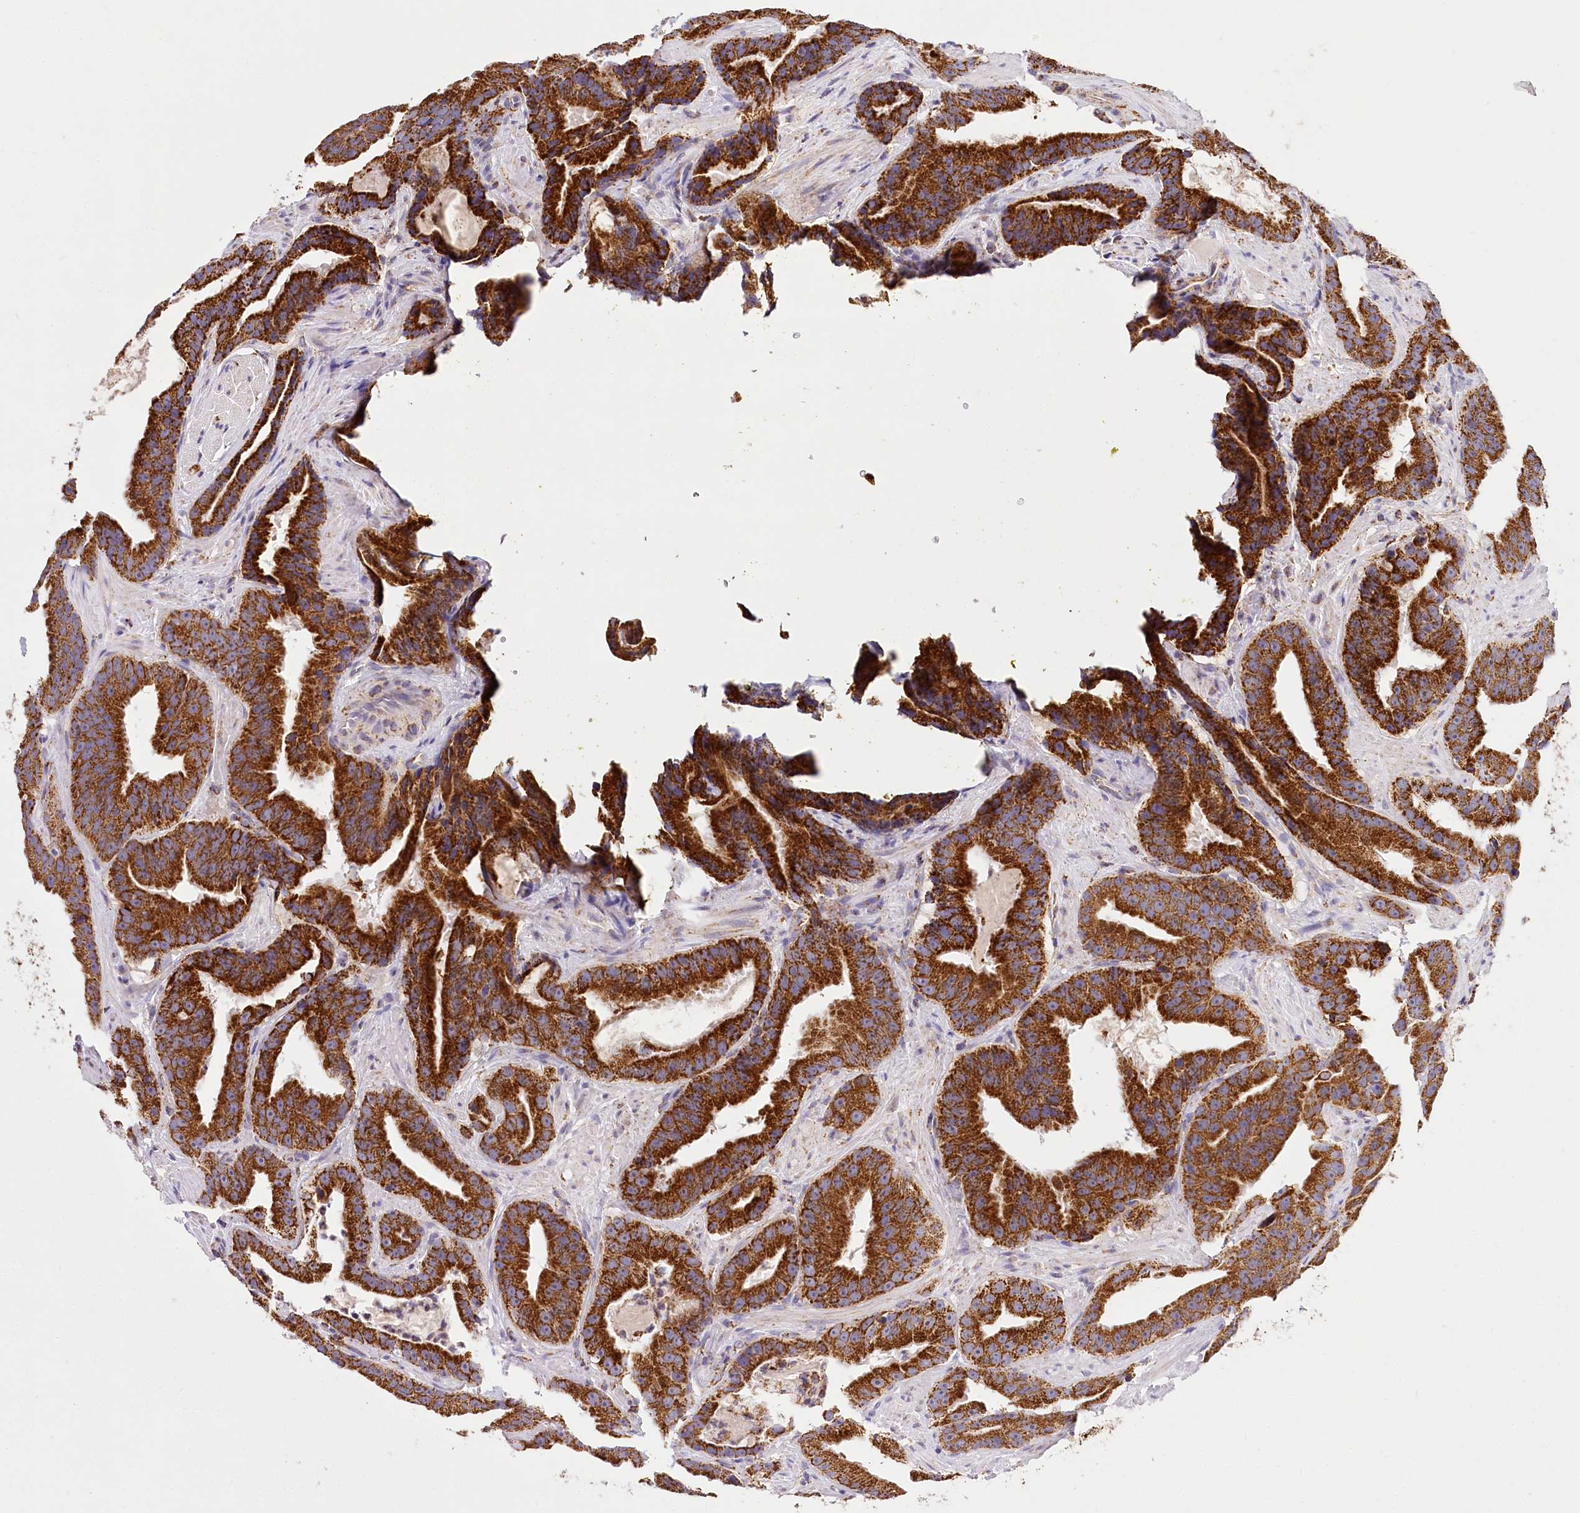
{"staining": {"intensity": "strong", "quantity": ">75%", "location": "cytoplasmic/membranous"}, "tissue": "prostate cancer", "cell_type": "Tumor cells", "image_type": "cancer", "snomed": [{"axis": "morphology", "description": "Adenocarcinoma, Low grade"}, {"axis": "topography", "description": "Prostate"}], "caption": "Prostate cancer tissue reveals strong cytoplasmic/membranous staining in approximately >75% of tumor cells, visualized by immunohistochemistry. The protein is stained brown, and the nuclei are stained in blue (DAB (3,3'-diaminobenzidine) IHC with brightfield microscopy, high magnification).", "gene": "LSS", "patient": {"sex": "male", "age": 59}}